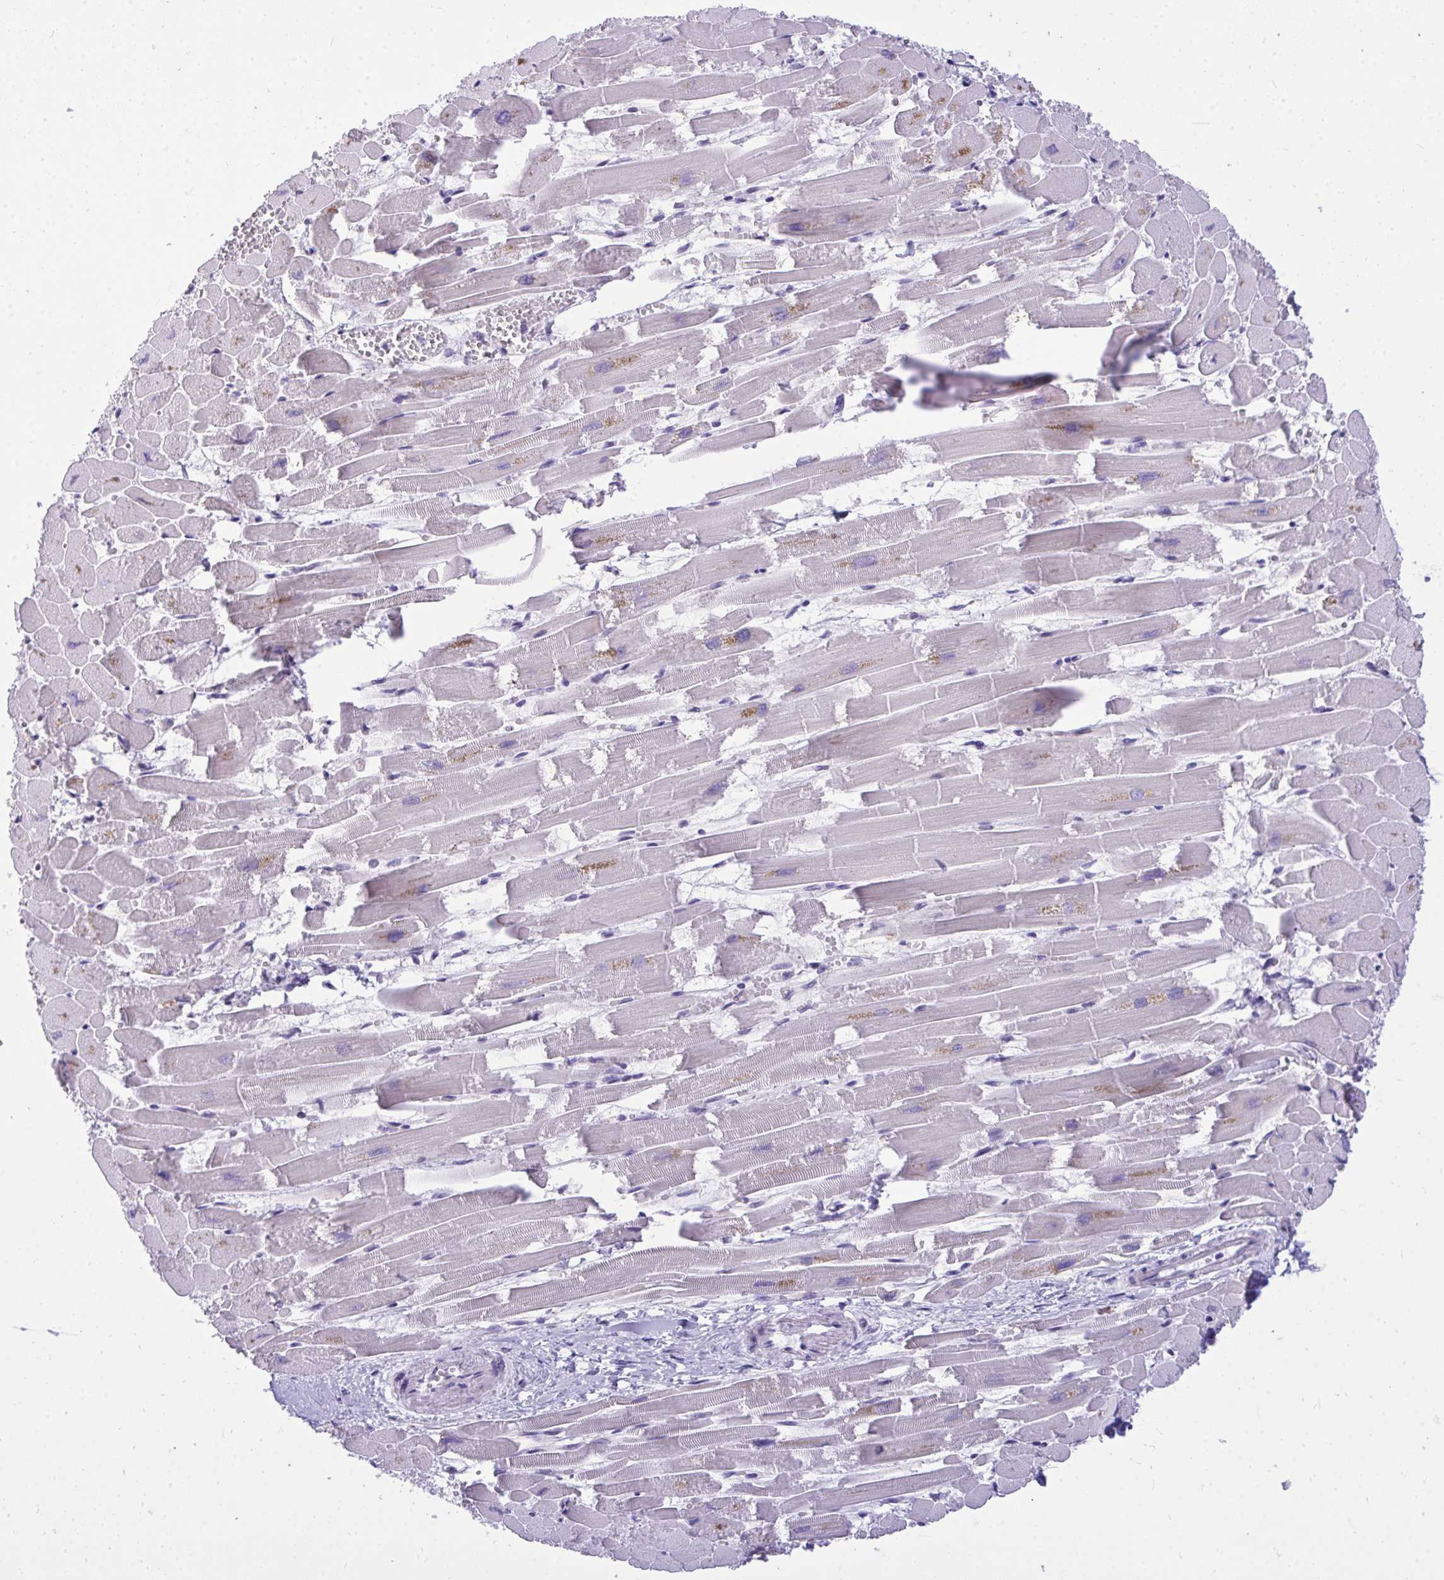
{"staining": {"intensity": "moderate", "quantity": "<25%", "location": "cytoplasmic/membranous"}, "tissue": "heart muscle", "cell_type": "Cardiomyocytes", "image_type": "normal", "snomed": [{"axis": "morphology", "description": "Normal tissue, NOS"}, {"axis": "topography", "description": "Heart"}], "caption": "IHC micrograph of normal heart muscle stained for a protein (brown), which shows low levels of moderate cytoplasmic/membranous positivity in approximately <25% of cardiomyocytes.", "gene": "TEAD4", "patient": {"sex": "female", "age": 52}}